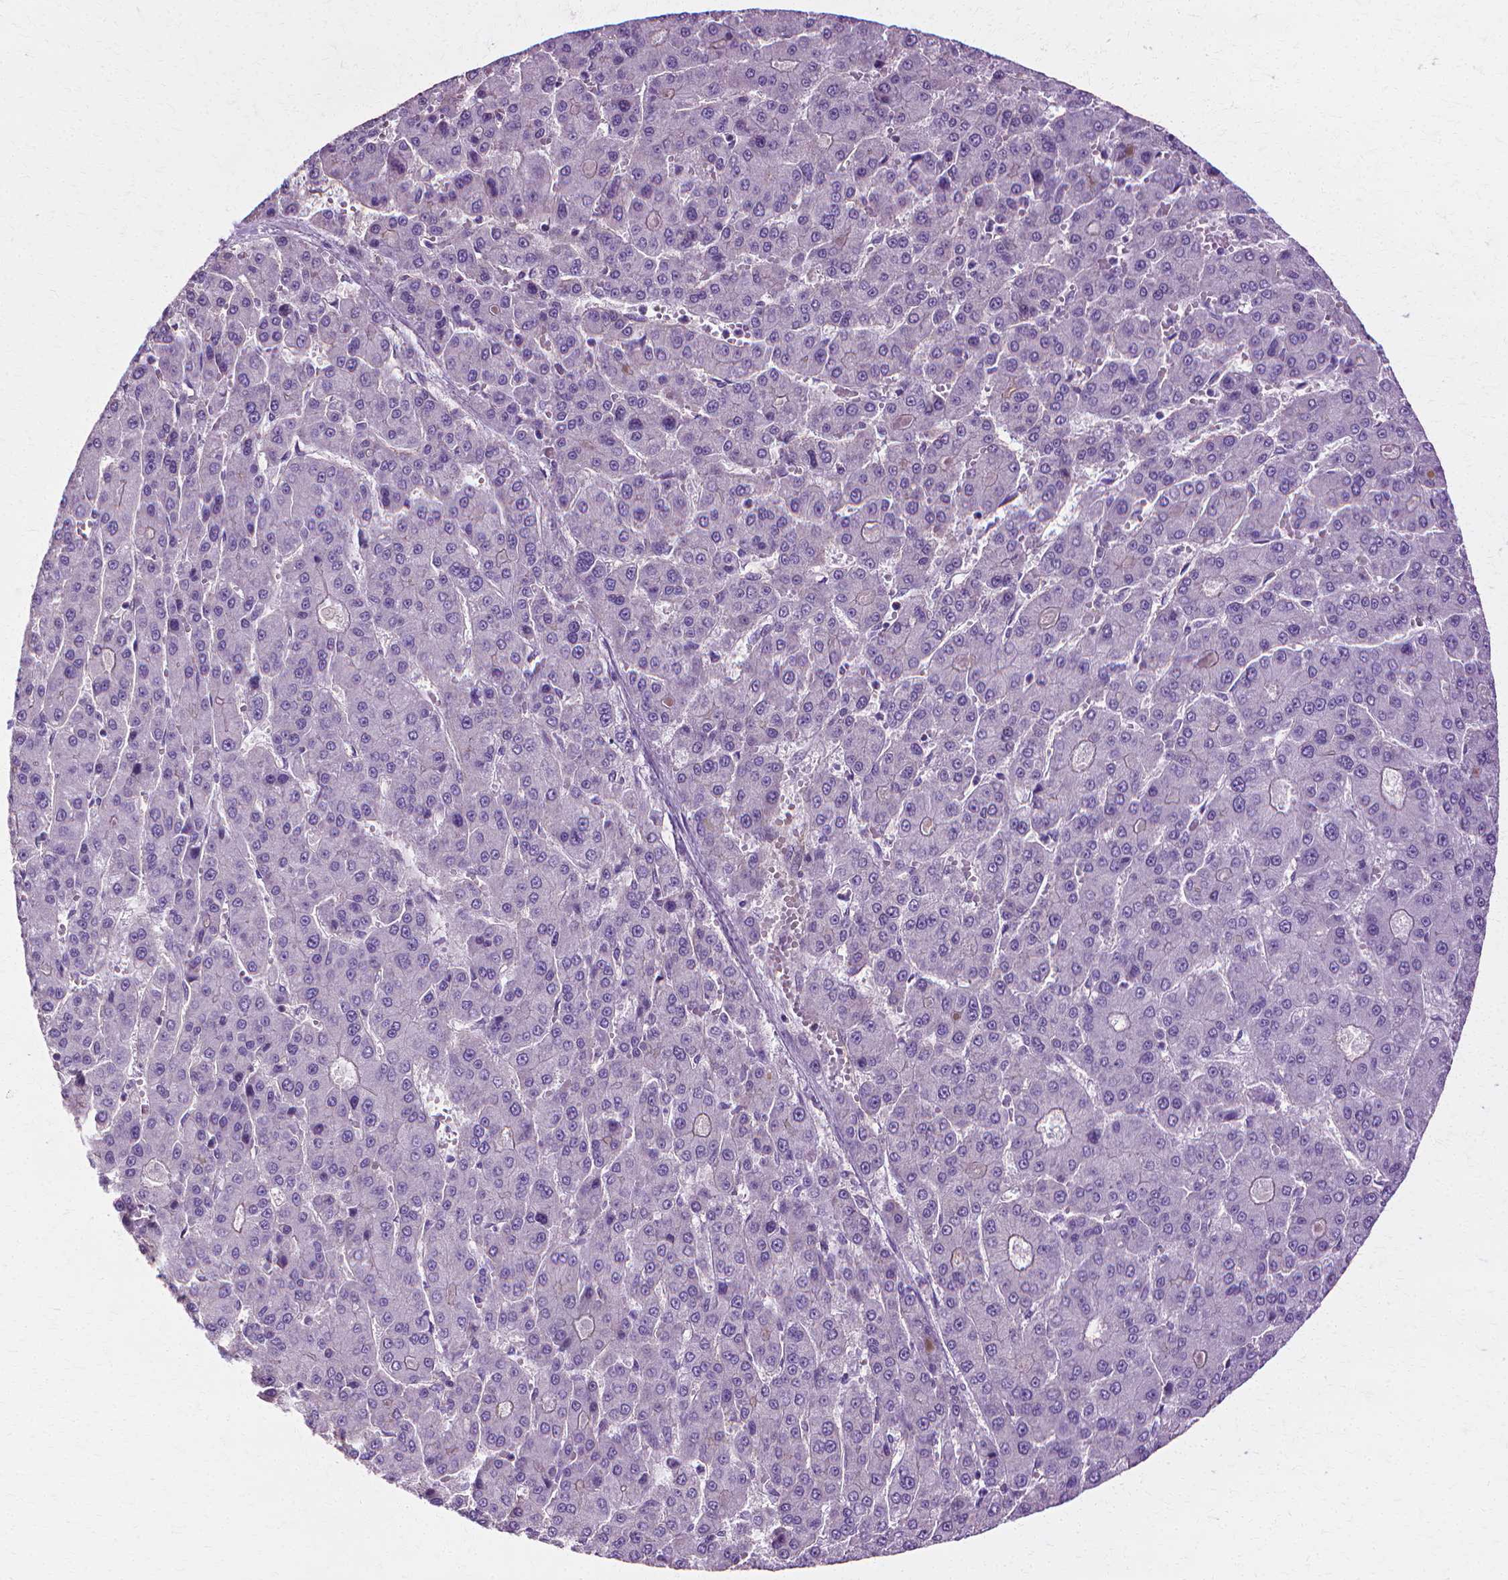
{"staining": {"intensity": "negative", "quantity": "none", "location": "none"}, "tissue": "liver cancer", "cell_type": "Tumor cells", "image_type": "cancer", "snomed": [{"axis": "morphology", "description": "Carcinoma, Hepatocellular, NOS"}, {"axis": "topography", "description": "Liver"}], "caption": "High power microscopy histopathology image of an immunohistochemistry micrograph of liver hepatocellular carcinoma, revealing no significant positivity in tumor cells.", "gene": "CFAP157", "patient": {"sex": "male", "age": 70}}